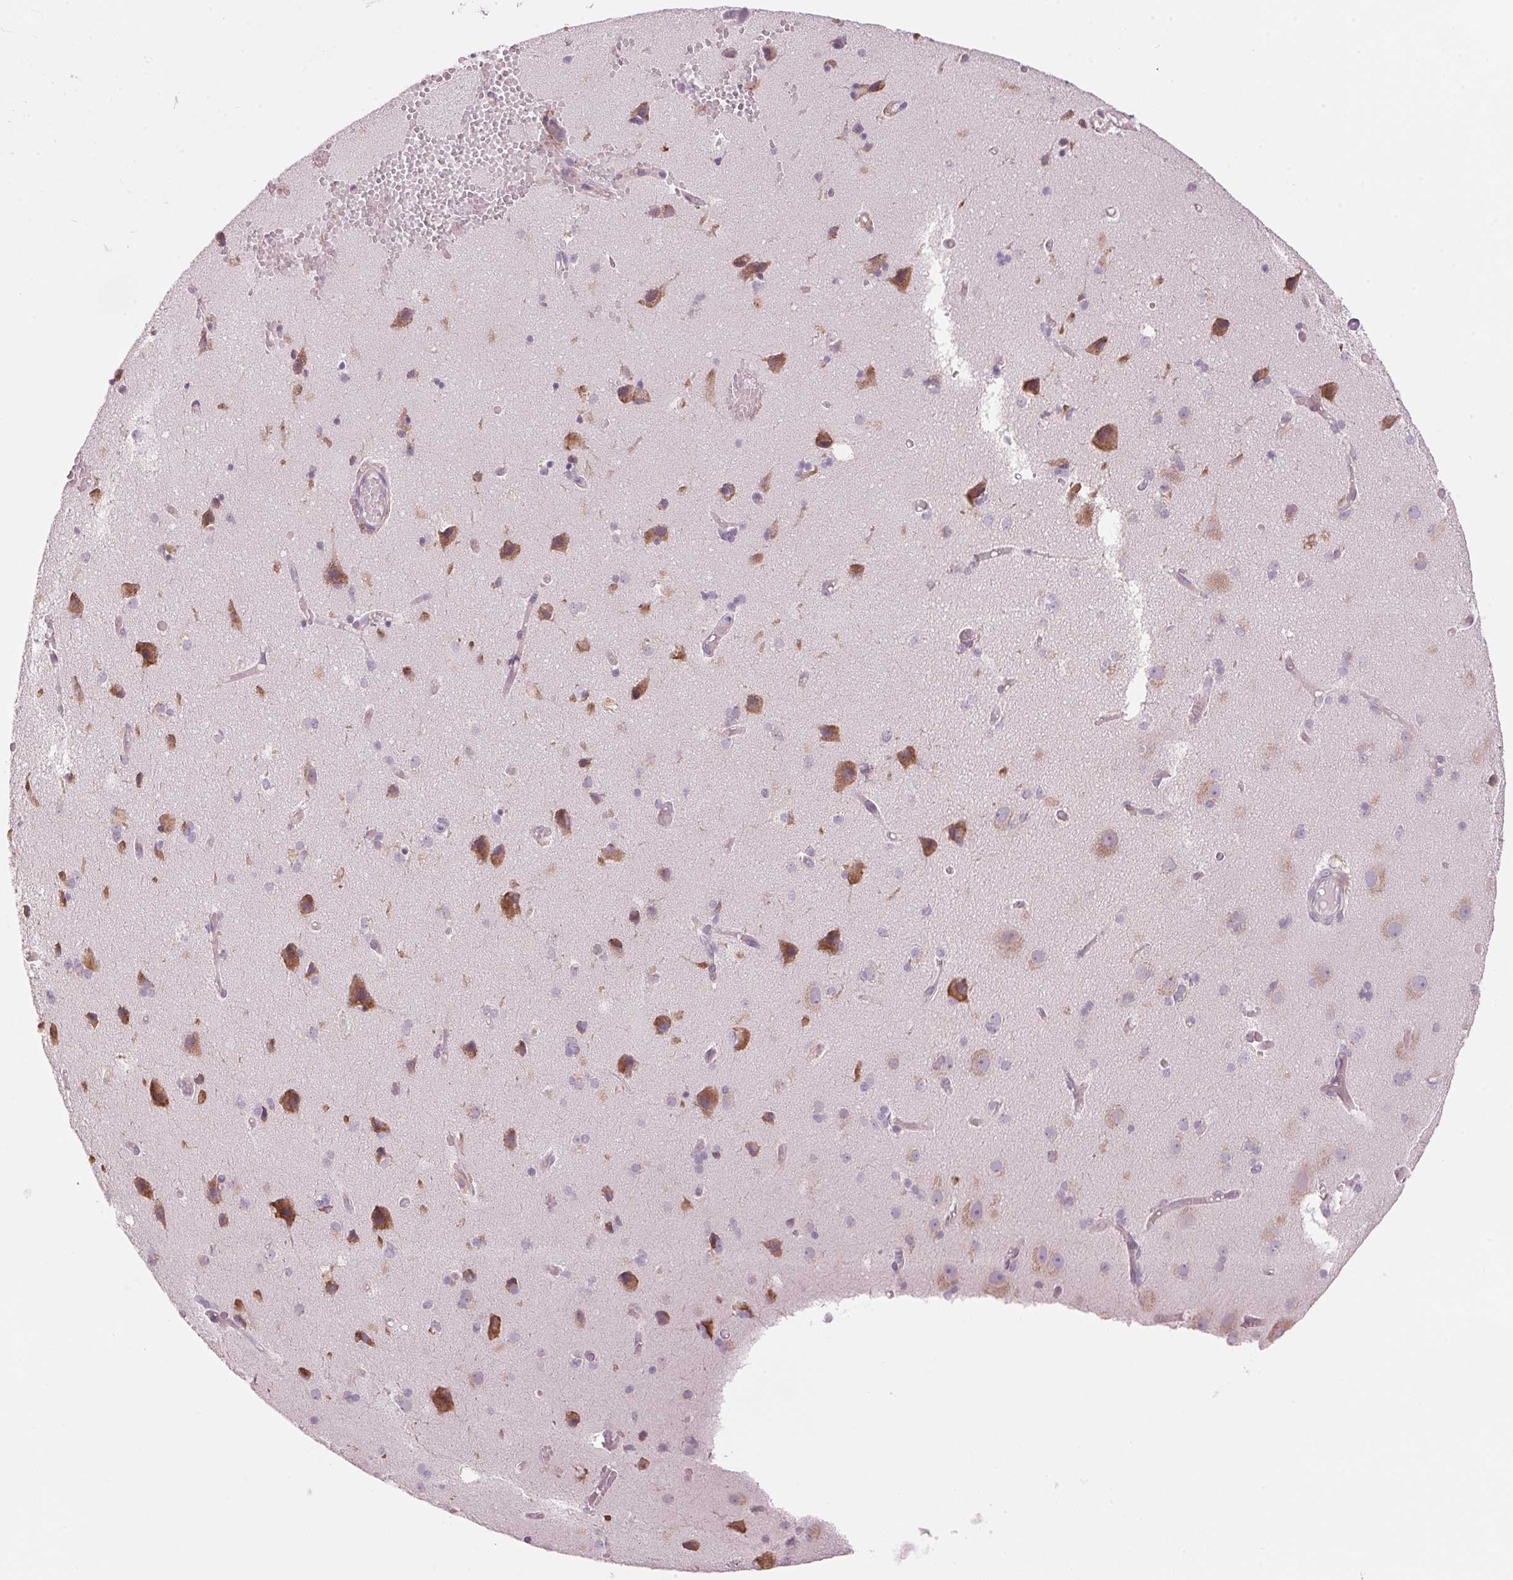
{"staining": {"intensity": "negative", "quantity": "none", "location": "none"}, "tissue": "cerebral cortex", "cell_type": "Endothelial cells", "image_type": "normal", "snomed": [{"axis": "morphology", "description": "Normal tissue, NOS"}, {"axis": "morphology", "description": "Glioma, malignant, High grade"}, {"axis": "topography", "description": "Cerebral cortex"}], "caption": "A histopathology image of cerebral cortex stained for a protein exhibits no brown staining in endothelial cells. The staining is performed using DAB brown chromogen with nuclei counter-stained in using hematoxylin.", "gene": "GNMT", "patient": {"sex": "male", "age": 71}}